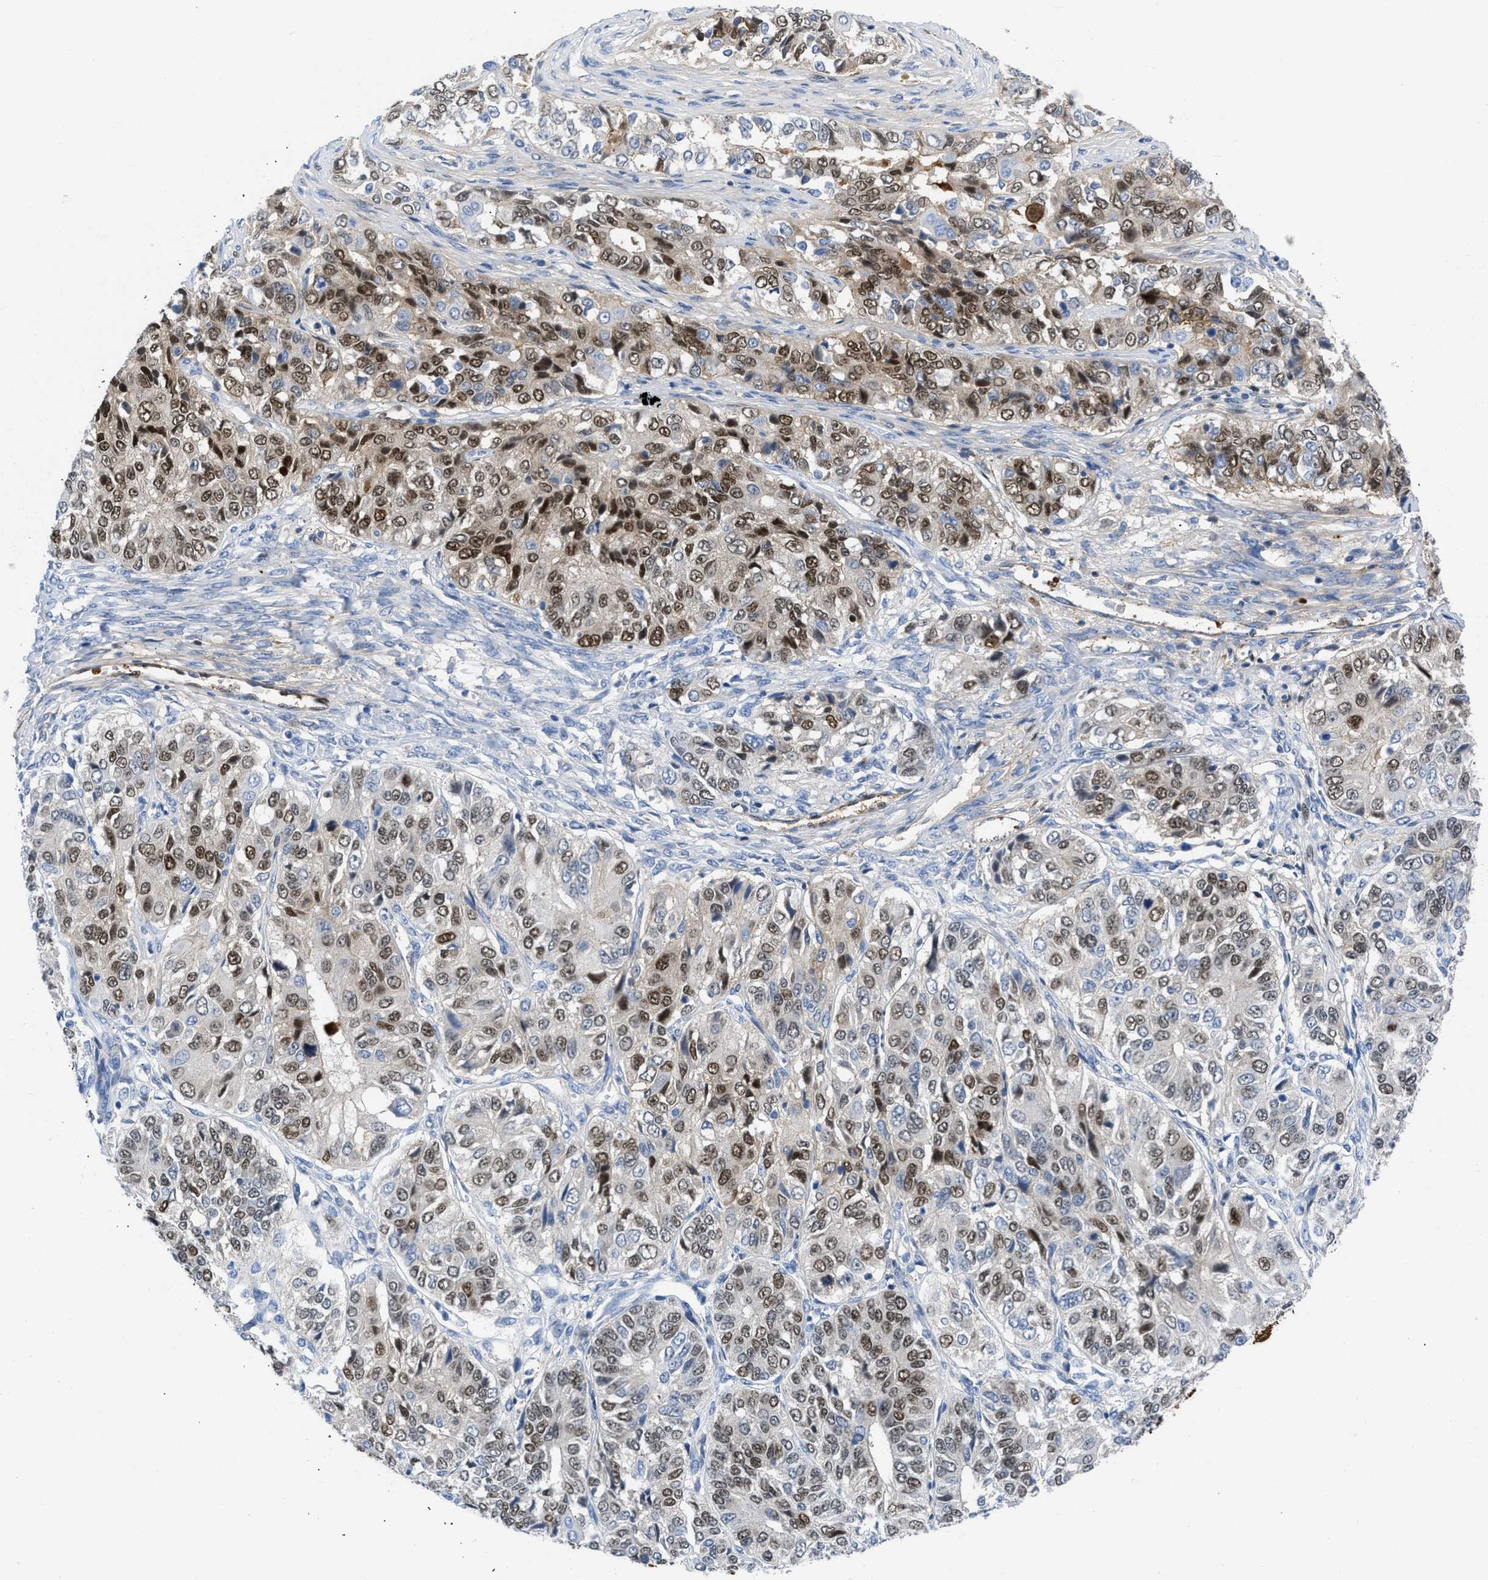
{"staining": {"intensity": "moderate", "quantity": ">75%", "location": "nuclear"}, "tissue": "ovarian cancer", "cell_type": "Tumor cells", "image_type": "cancer", "snomed": [{"axis": "morphology", "description": "Carcinoma, endometroid"}, {"axis": "topography", "description": "Ovary"}], "caption": "A medium amount of moderate nuclear positivity is appreciated in approximately >75% of tumor cells in ovarian endometroid carcinoma tissue.", "gene": "LEF1", "patient": {"sex": "female", "age": 51}}